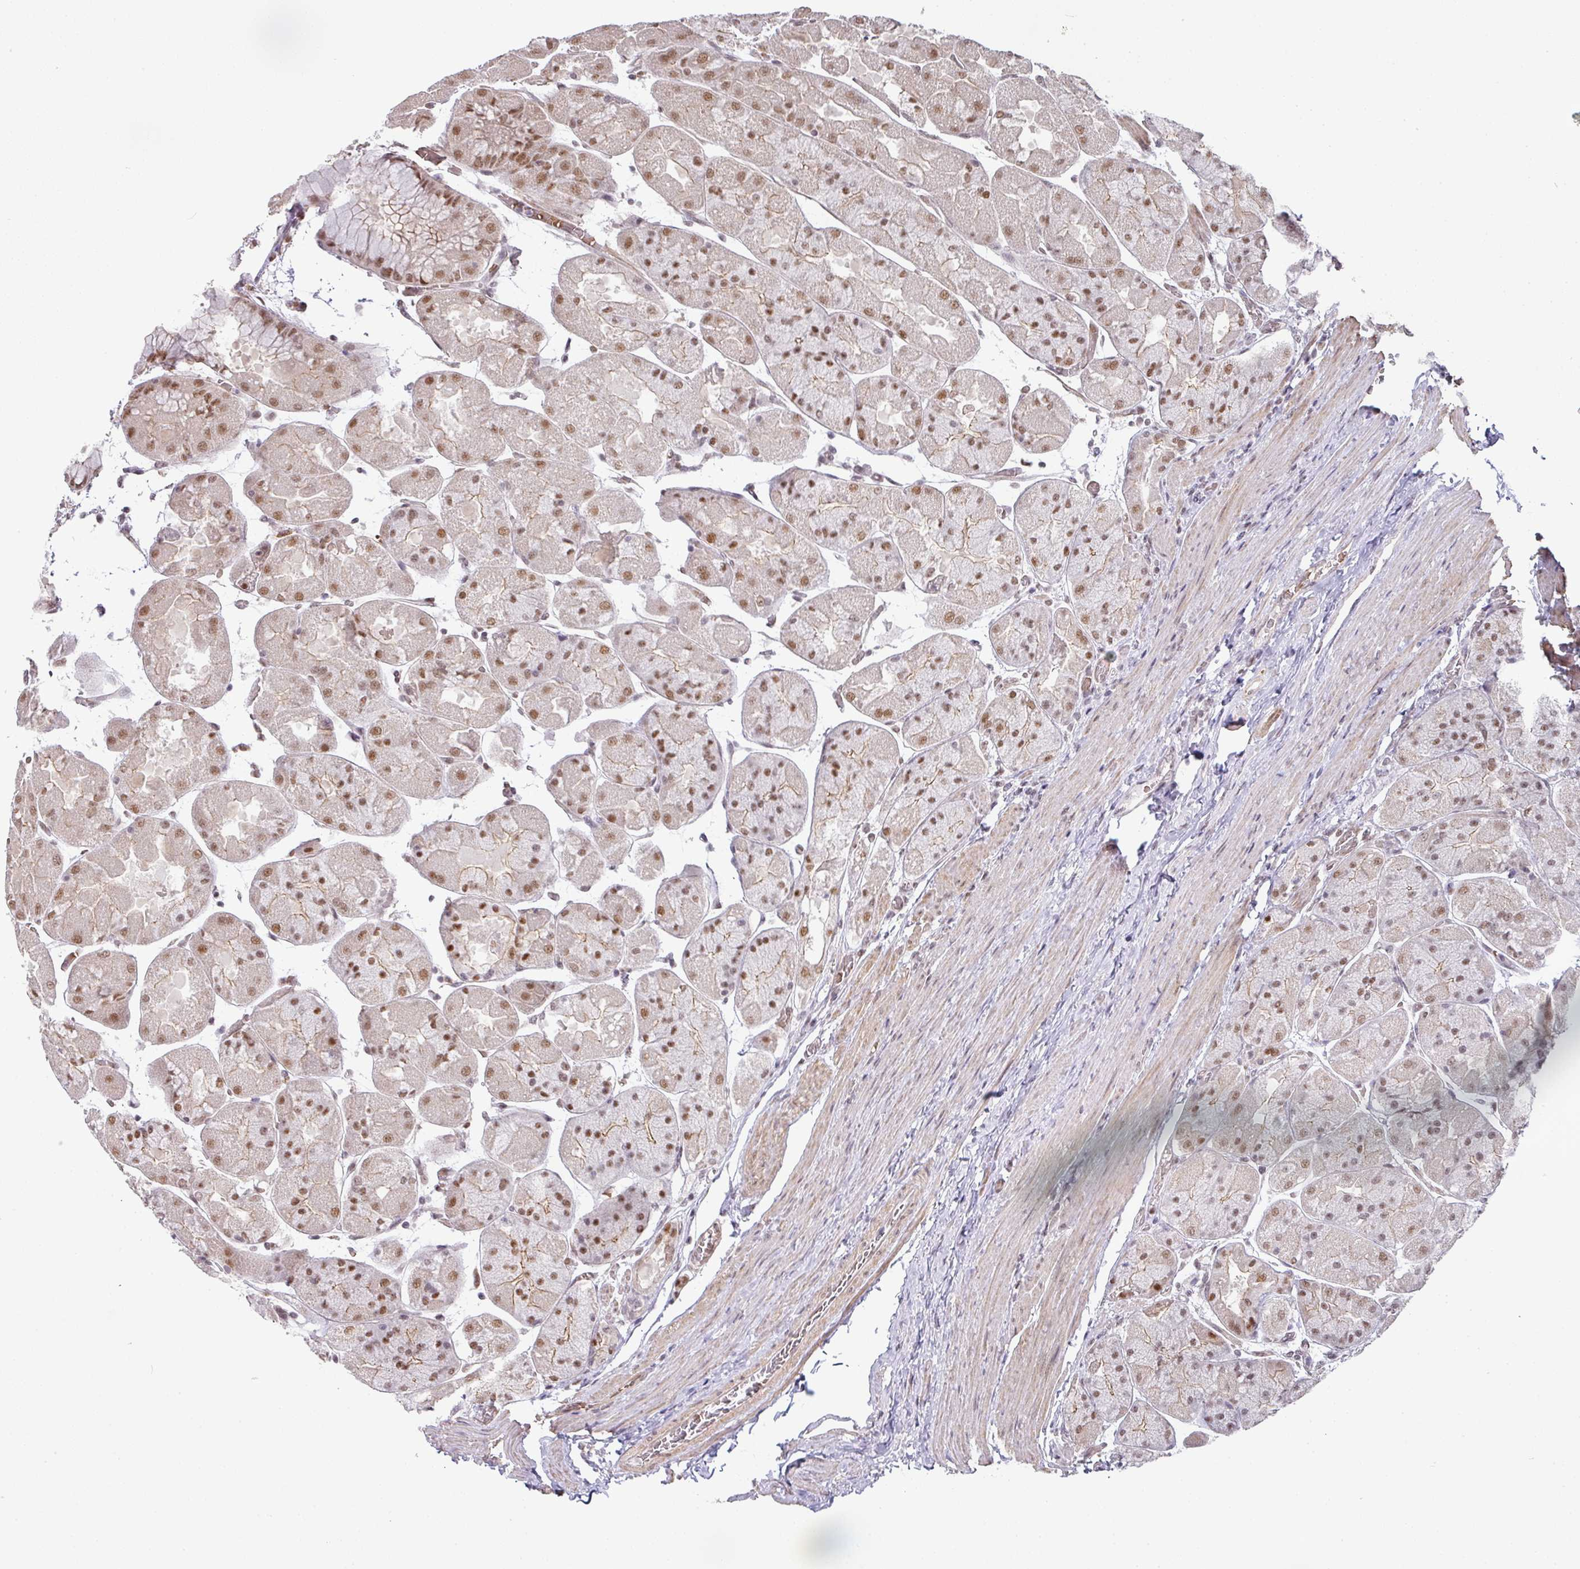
{"staining": {"intensity": "strong", "quantity": "25%-75%", "location": "cytoplasmic/membranous,nuclear"}, "tissue": "stomach", "cell_type": "Glandular cells", "image_type": "normal", "snomed": [{"axis": "morphology", "description": "Normal tissue, NOS"}, {"axis": "topography", "description": "Stomach"}], "caption": "Protein expression analysis of normal human stomach reveals strong cytoplasmic/membranous,nuclear expression in about 25%-75% of glandular cells. (DAB (3,3'-diaminobenzidine) IHC with brightfield microscopy, high magnification).", "gene": "NCOA5", "patient": {"sex": "female", "age": 61}}